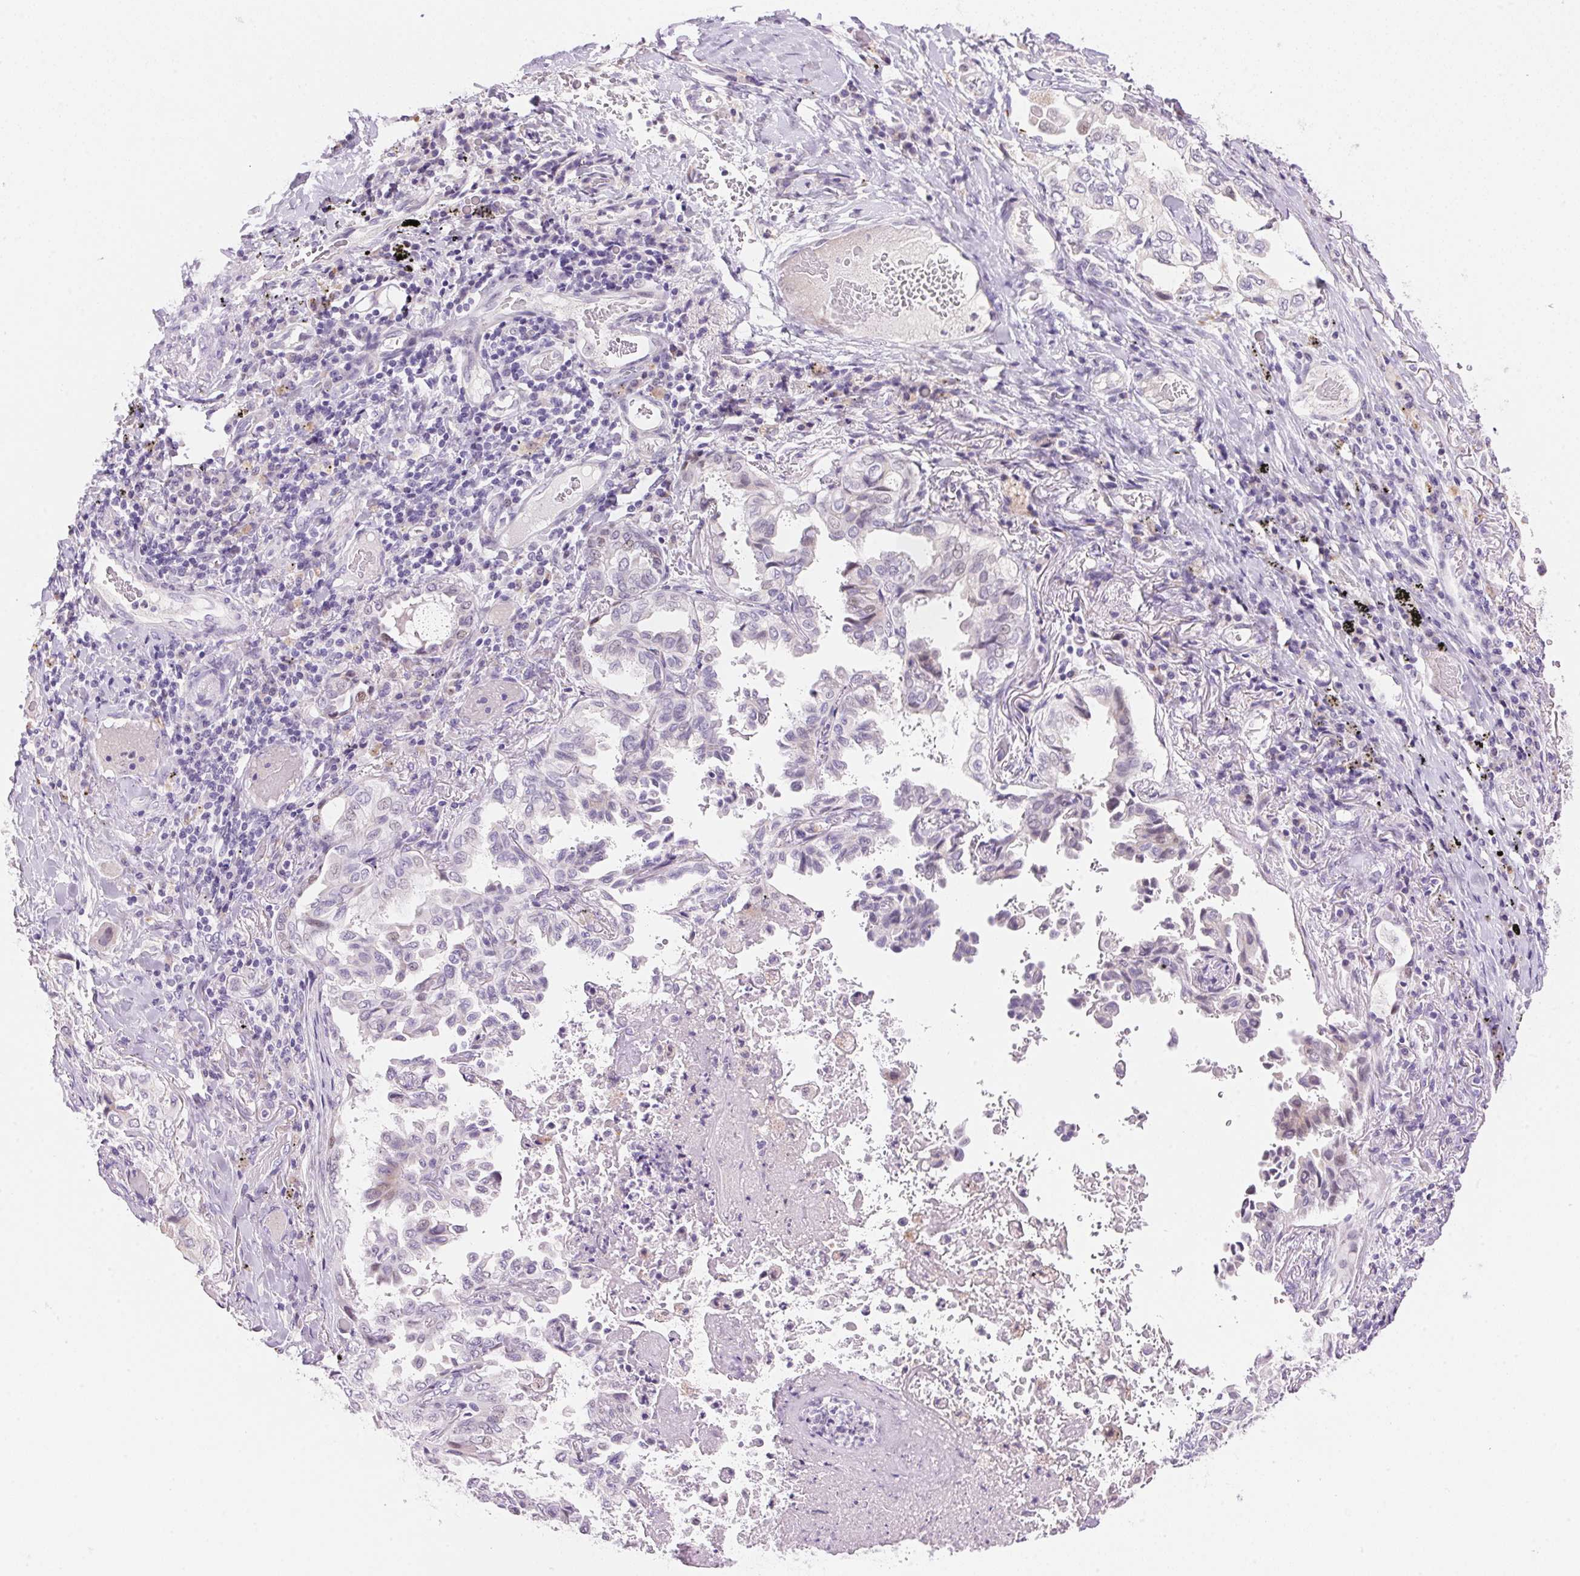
{"staining": {"intensity": "negative", "quantity": "none", "location": "none"}, "tissue": "lung cancer", "cell_type": "Tumor cells", "image_type": "cancer", "snomed": [{"axis": "morphology", "description": "Aneuploidy"}, {"axis": "morphology", "description": "Adenocarcinoma, NOS"}, {"axis": "morphology", "description": "Adenocarcinoma, metastatic, NOS"}, {"axis": "topography", "description": "Lymph node"}, {"axis": "topography", "description": "Lung"}], "caption": "Histopathology image shows no protein staining in tumor cells of adenocarcinoma (lung) tissue.", "gene": "TEKT1", "patient": {"sex": "female", "age": 48}}